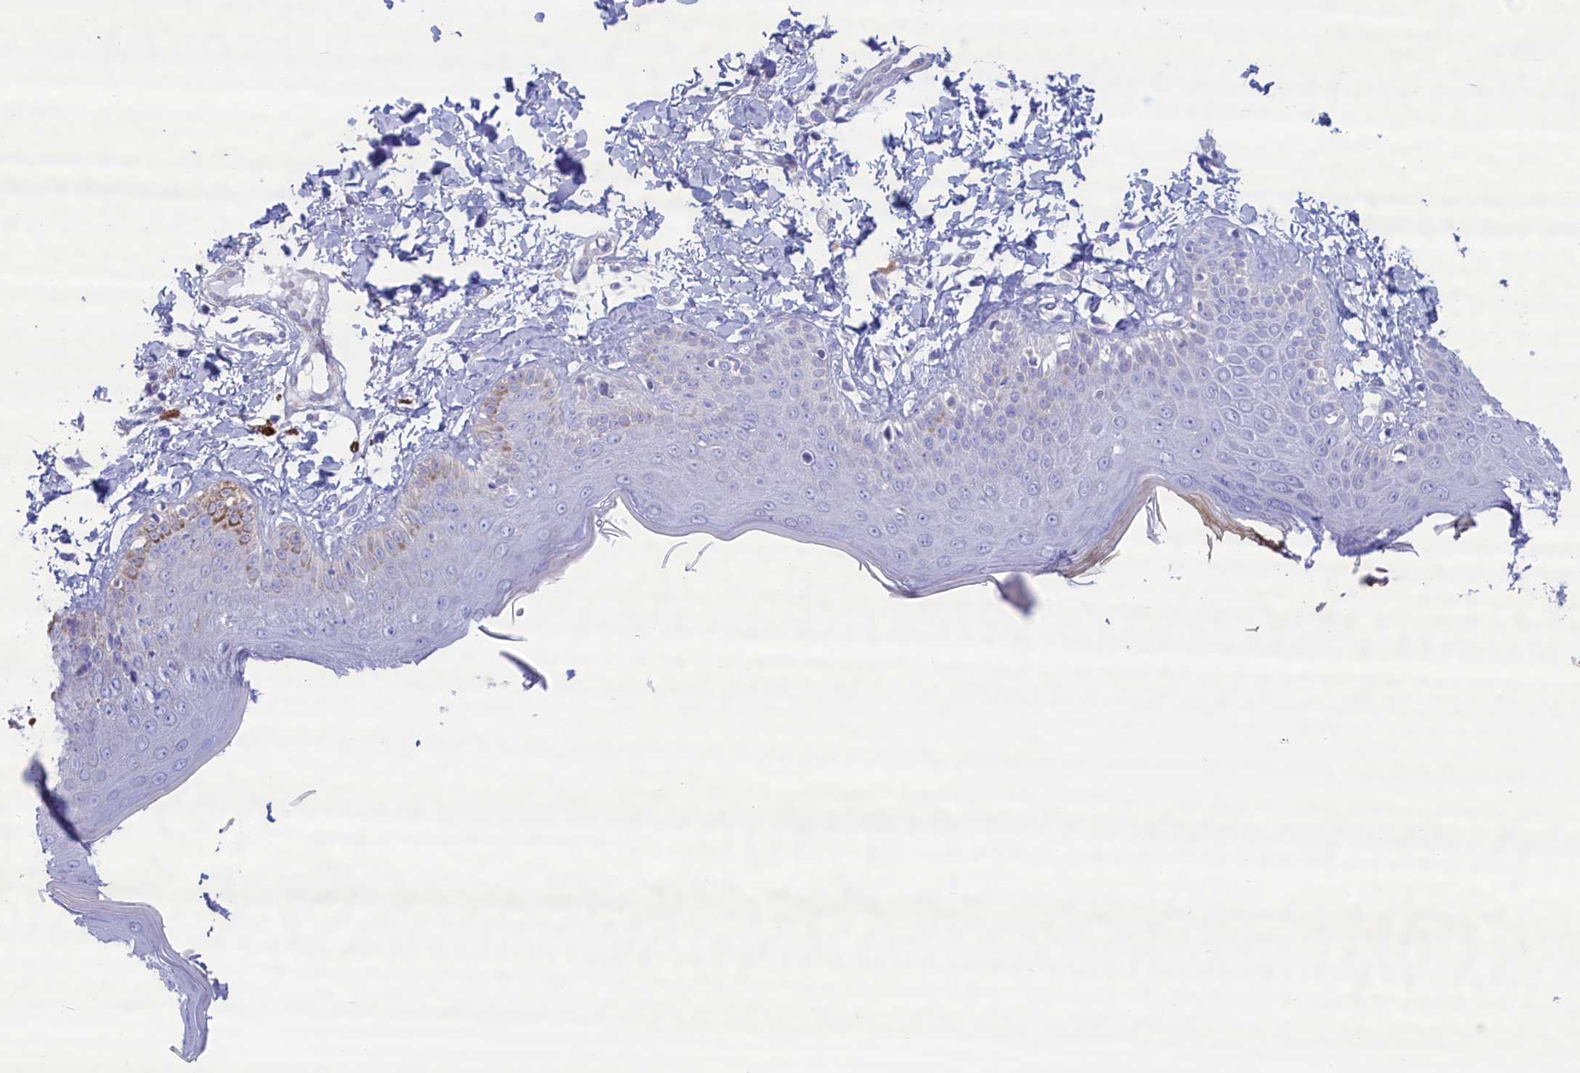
{"staining": {"intensity": "negative", "quantity": "none", "location": "none"}, "tissue": "skin", "cell_type": "Fibroblasts", "image_type": "normal", "snomed": [{"axis": "morphology", "description": "Normal tissue, NOS"}, {"axis": "topography", "description": "Skin"}], "caption": "An immunohistochemistry image of normal skin is shown. There is no staining in fibroblasts of skin.", "gene": "MPV17L2", "patient": {"sex": "male", "age": 52}}